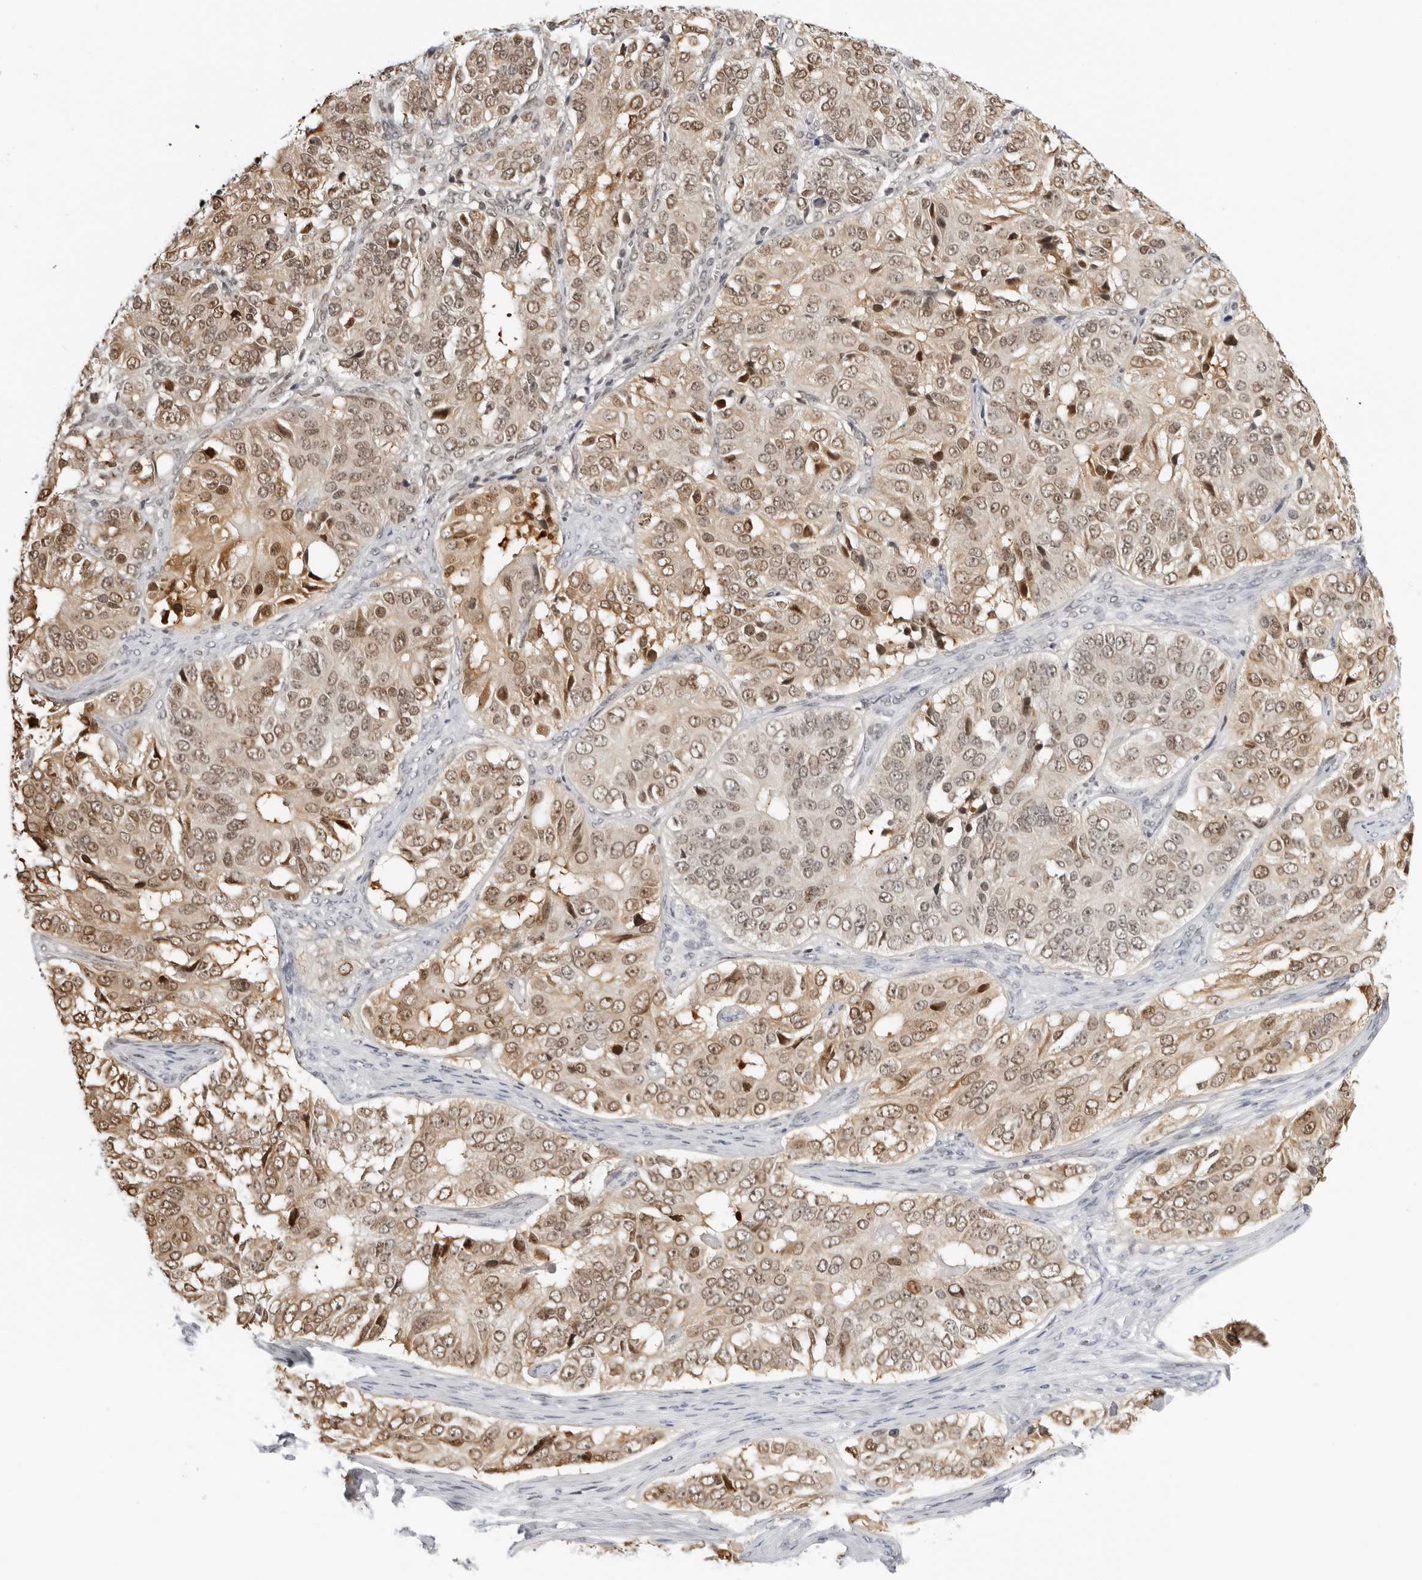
{"staining": {"intensity": "moderate", "quantity": ">75%", "location": "cytoplasmic/membranous,nuclear"}, "tissue": "ovarian cancer", "cell_type": "Tumor cells", "image_type": "cancer", "snomed": [{"axis": "morphology", "description": "Carcinoma, endometroid"}, {"axis": "topography", "description": "Ovary"}], "caption": "Immunohistochemistry (IHC) (DAB (3,3'-diaminobenzidine)) staining of endometroid carcinoma (ovarian) exhibits moderate cytoplasmic/membranous and nuclear protein staining in about >75% of tumor cells. Immunohistochemistry stains the protein in brown and the nuclei are stained blue.", "gene": "MSH6", "patient": {"sex": "female", "age": 51}}